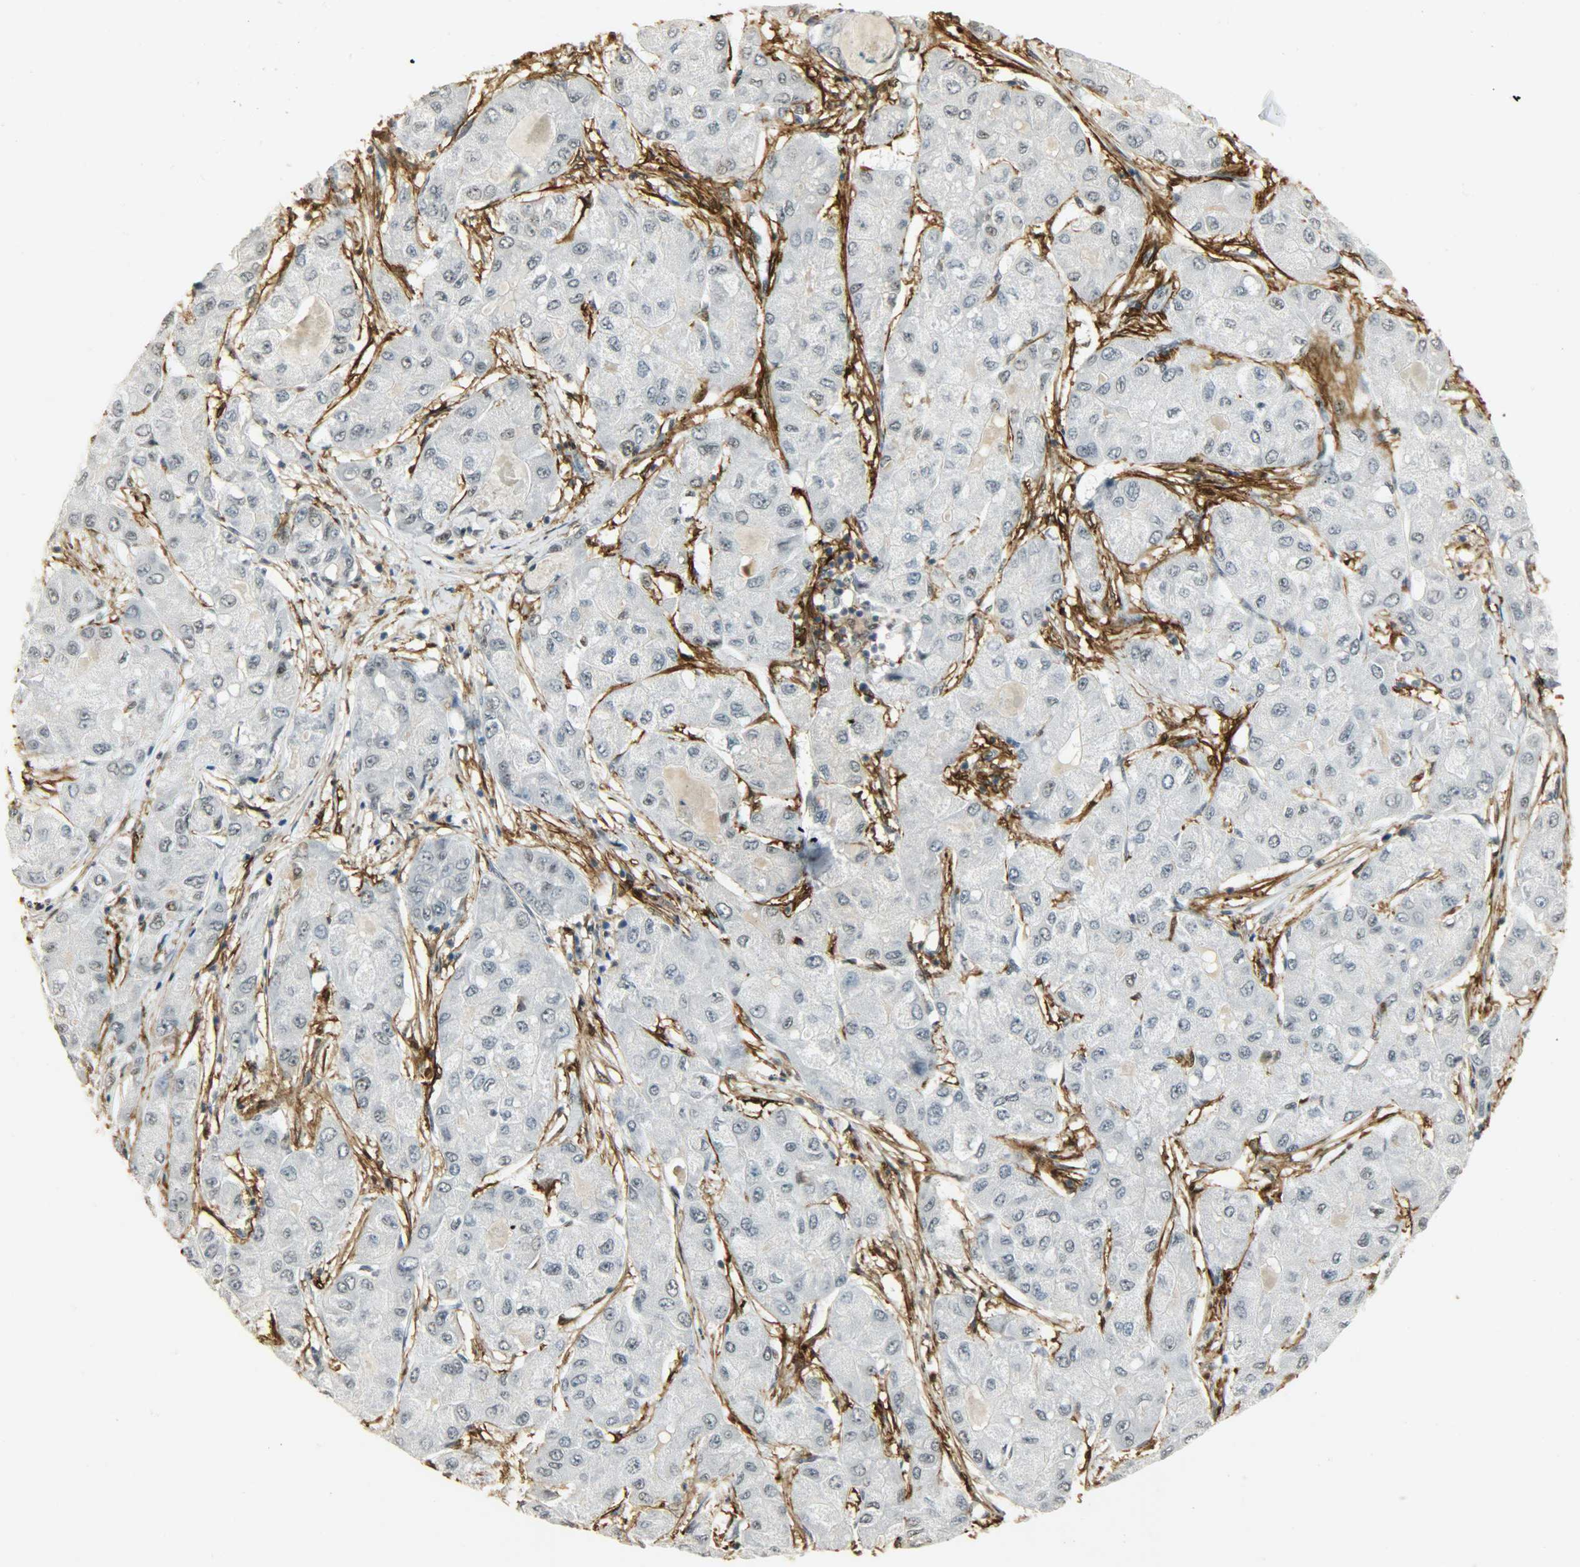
{"staining": {"intensity": "weak", "quantity": ">75%", "location": "nuclear"}, "tissue": "liver cancer", "cell_type": "Tumor cells", "image_type": "cancer", "snomed": [{"axis": "morphology", "description": "Carcinoma, Hepatocellular, NOS"}, {"axis": "topography", "description": "Liver"}], "caption": "Immunohistochemical staining of hepatocellular carcinoma (liver) exhibits low levels of weak nuclear protein positivity in about >75% of tumor cells. The protein is shown in brown color, while the nuclei are stained blue.", "gene": "NGFR", "patient": {"sex": "male", "age": 80}}